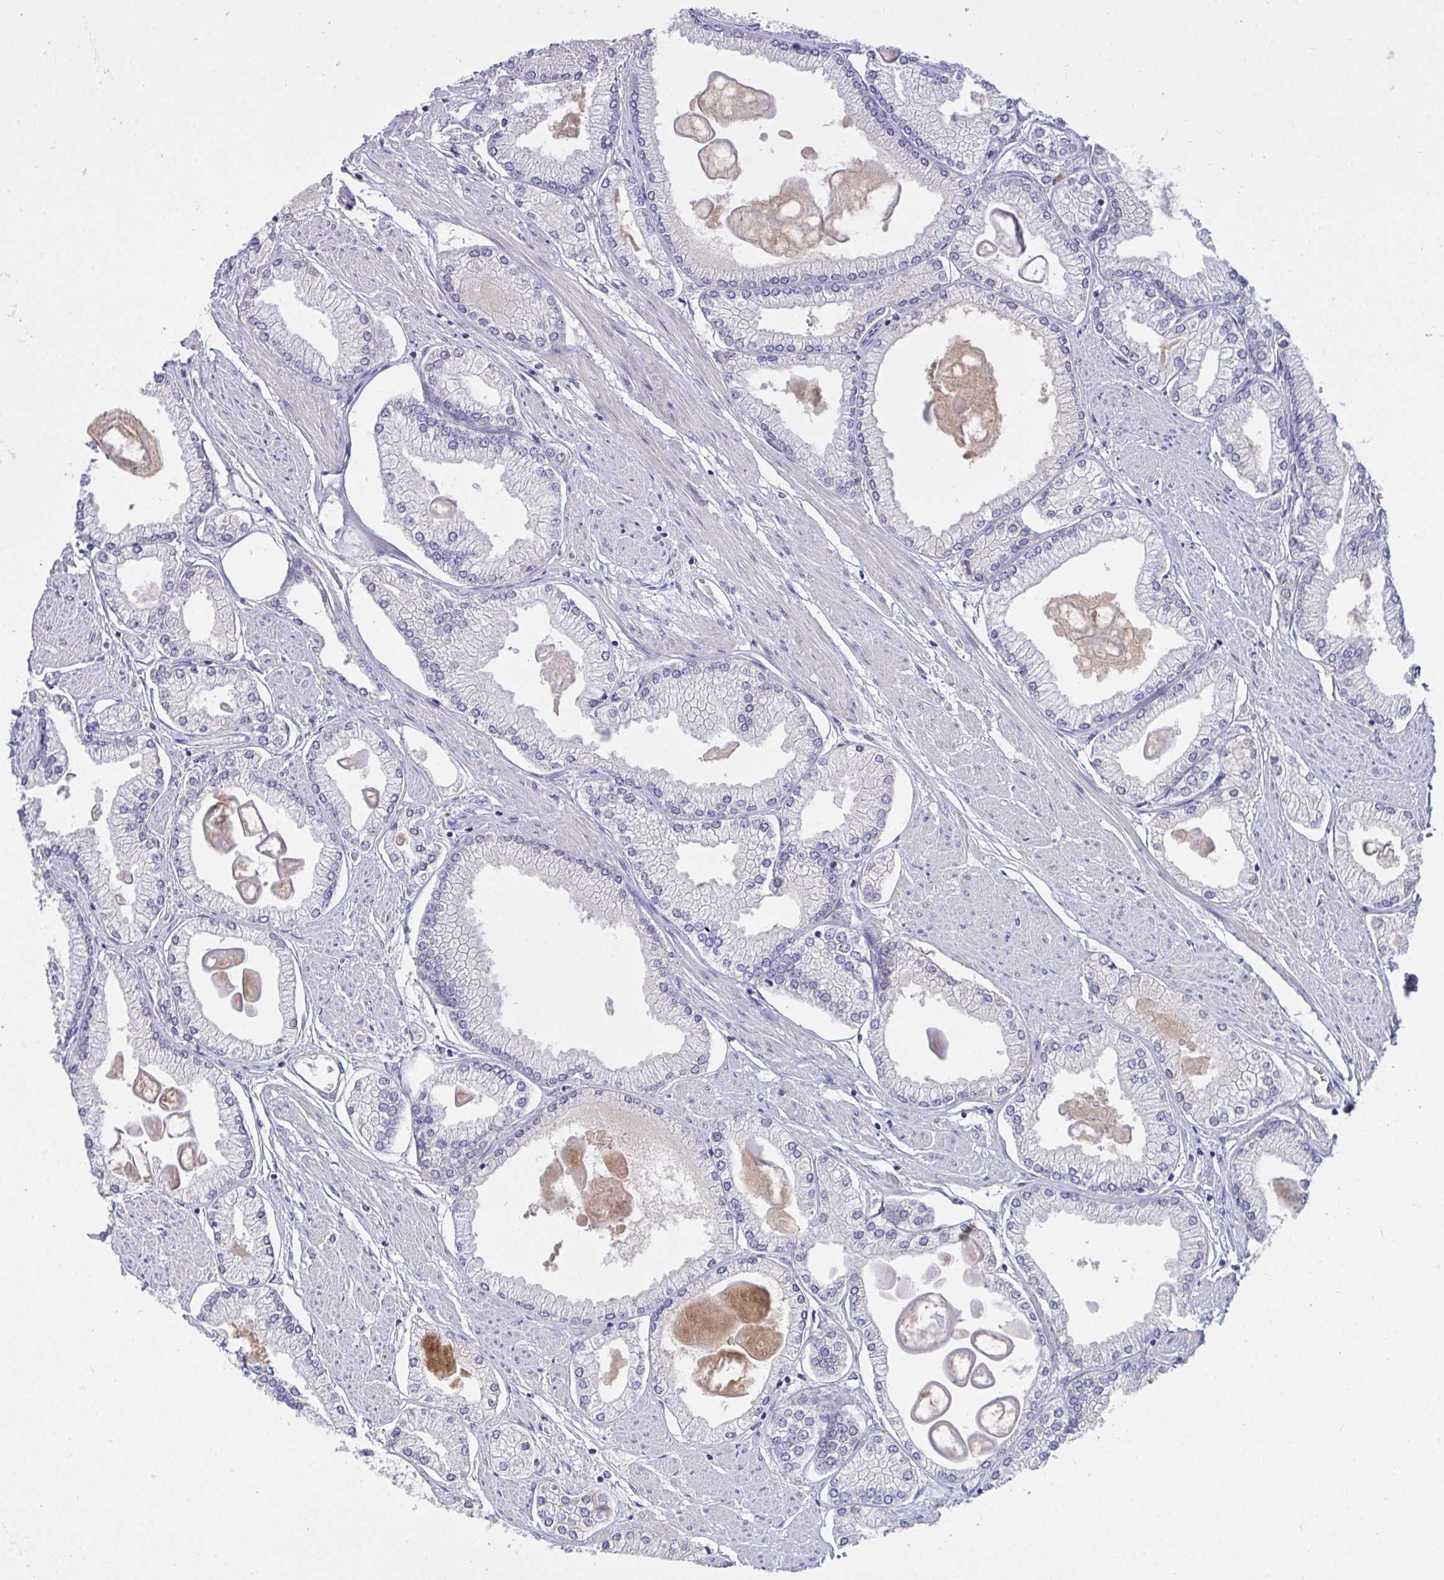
{"staining": {"intensity": "negative", "quantity": "none", "location": "none"}, "tissue": "prostate cancer", "cell_type": "Tumor cells", "image_type": "cancer", "snomed": [{"axis": "morphology", "description": "Adenocarcinoma, High grade"}, {"axis": "topography", "description": "Prostate"}], "caption": "Tumor cells are negative for brown protein staining in high-grade adenocarcinoma (prostate).", "gene": "ZNF581", "patient": {"sex": "male", "age": 68}}